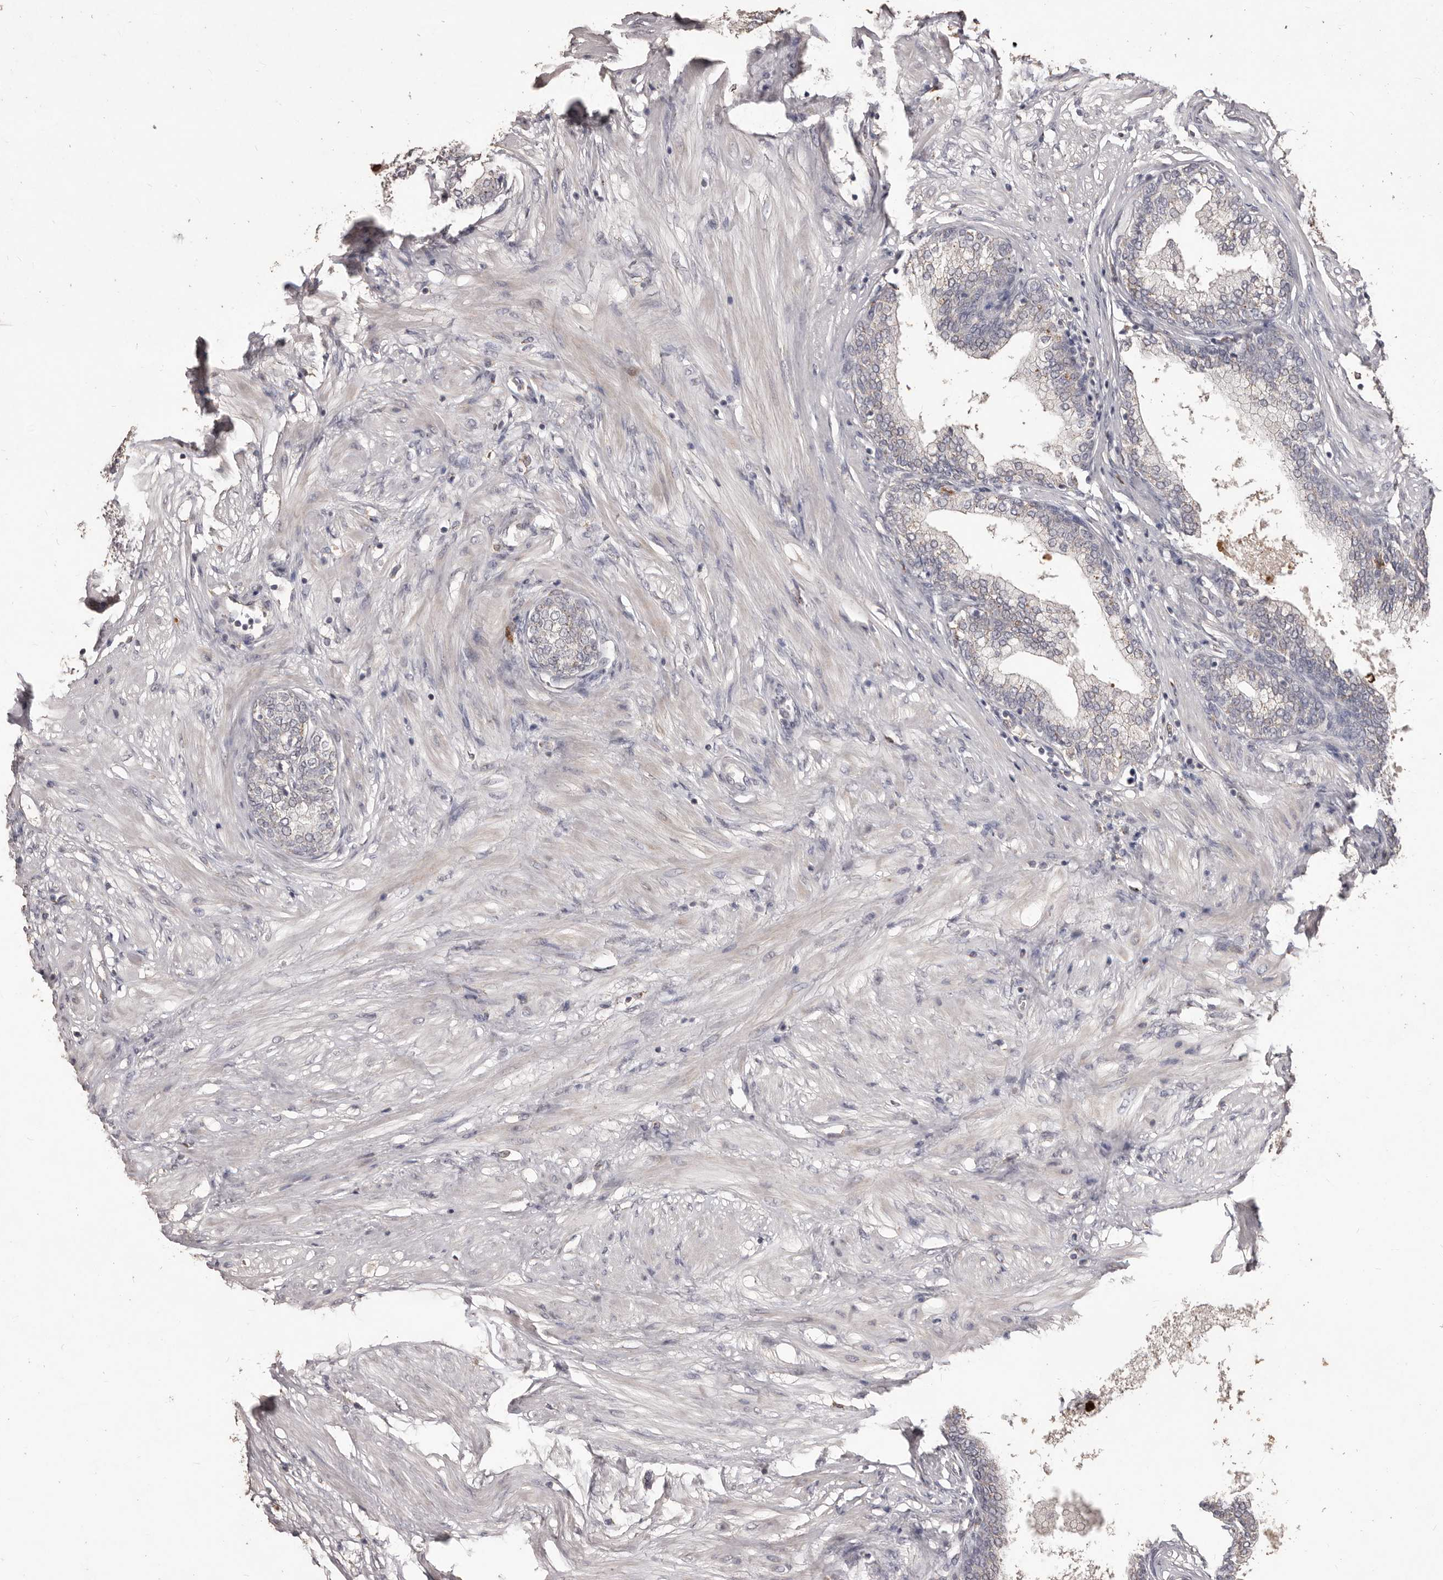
{"staining": {"intensity": "moderate", "quantity": "25%-75%", "location": "cytoplasmic/membranous"}, "tissue": "prostate", "cell_type": "Glandular cells", "image_type": "normal", "snomed": [{"axis": "morphology", "description": "Normal tissue, NOS"}, {"axis": "morphology", "description": "Urothelial carcinoma, Low grade"}, {"axis": "topography", "description": "Urinary bladder"}, {"axis": "topography", "description": "Prostate"}], "caption": "IHC of benign prostate exhibits medium levels of moderate cytoplasmic/membranous positivity in about 25%-75% of glandular cells. The staining was performed using DAB to visualize the protein expression in brown, while the nuclei were stained in blue with hematoxylin (Magnification: 20x).", "gene": "PRSS27", "patient": {"sex": "male", "age": 60}}